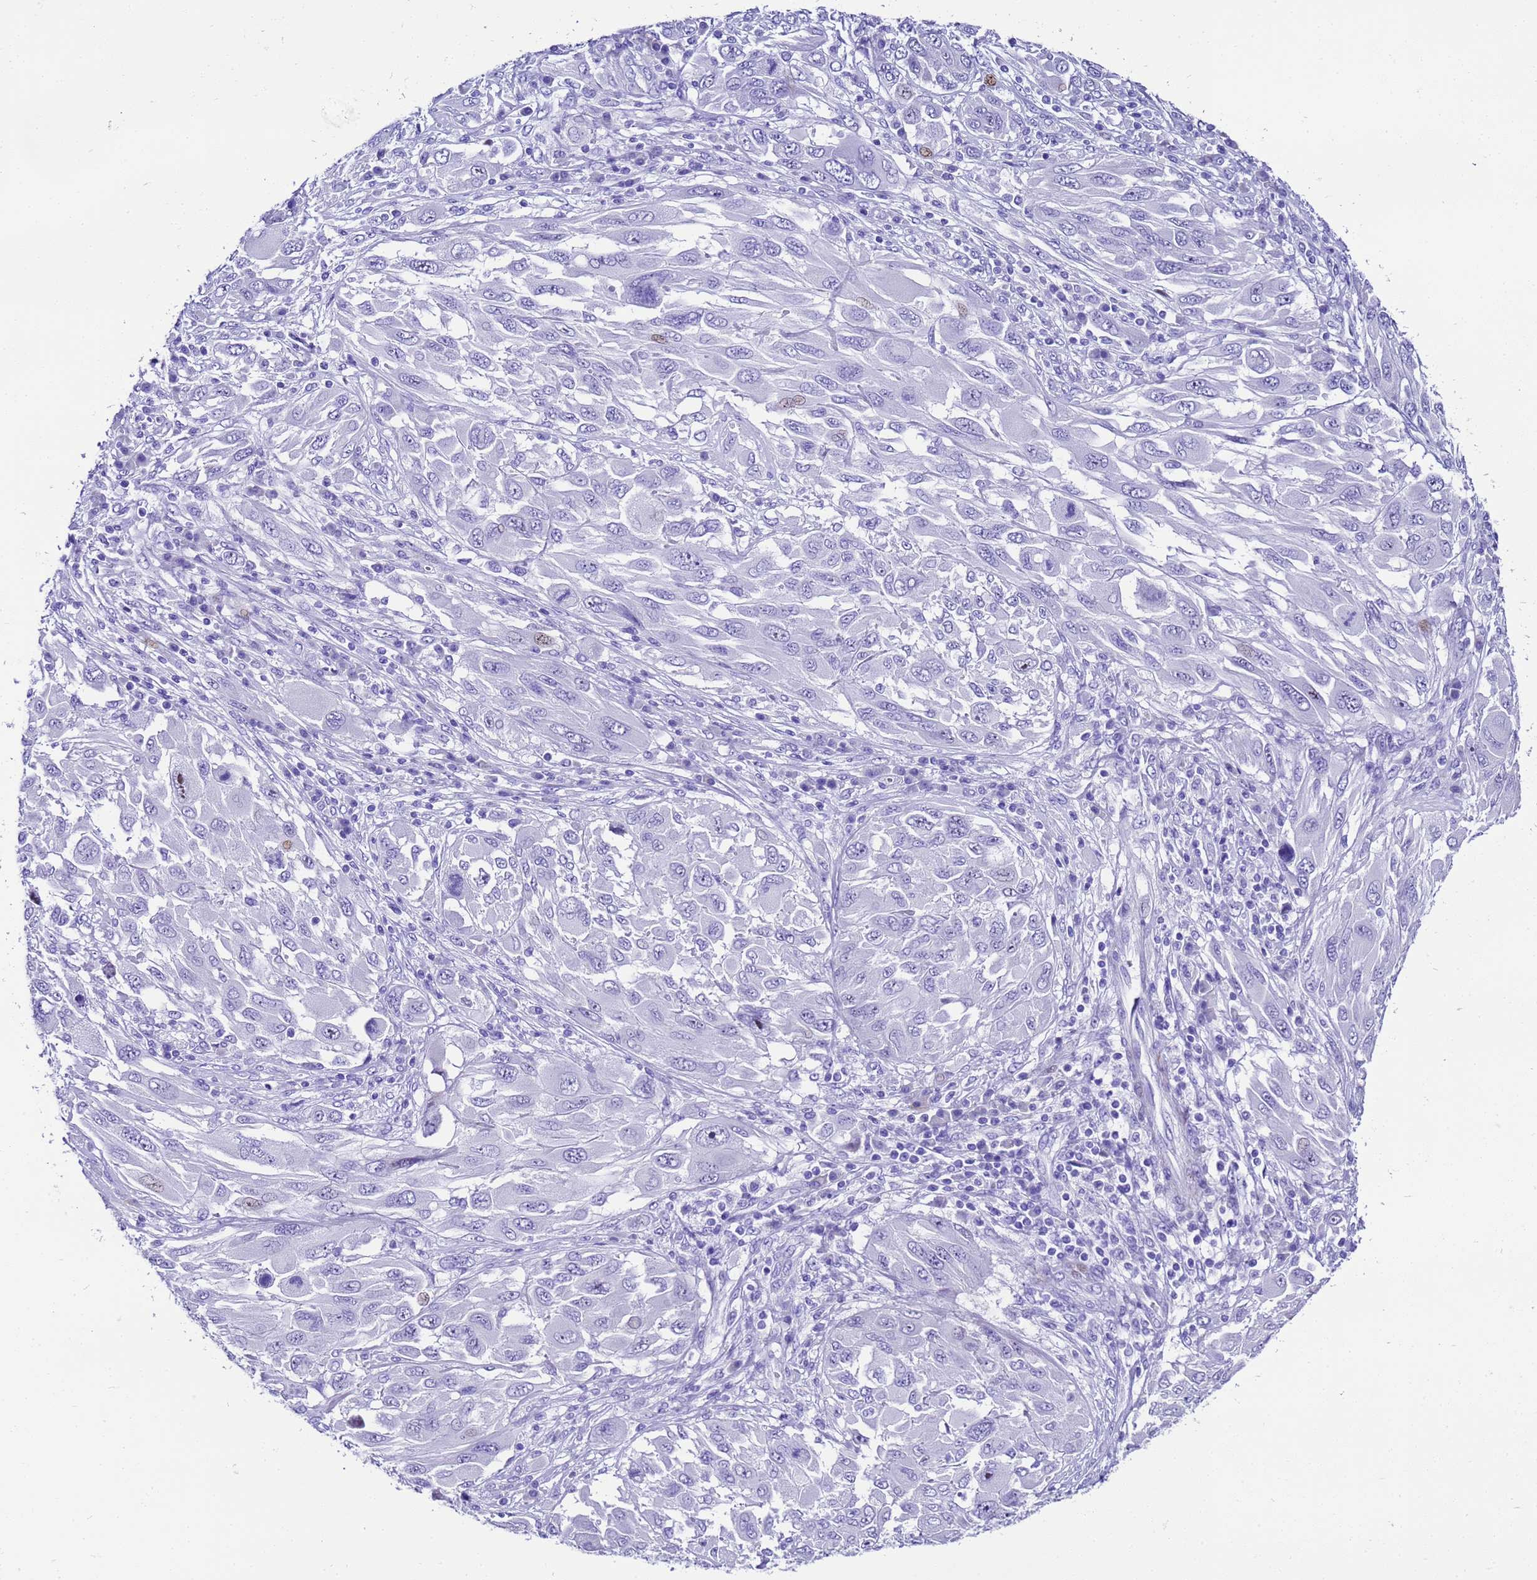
{"staining": {"intensity": "negative", "quantity": "none", "location": "none"}, "tissue": "melanoma", "cell_type": "Tumor cells", "image_type": "cancer", "snomed": [{"axis": "morphology", "description": "Malignant melanoma, NOS"}, {"axis": "topography", "description": "Skin"}], "caption": "Malignant melanoma stained for a protein using immunohistochemistry (IHC) shows no positivity tumor cells.", "gene": "UGT2B10", "patient": {"sex": "female", "age": 91}}